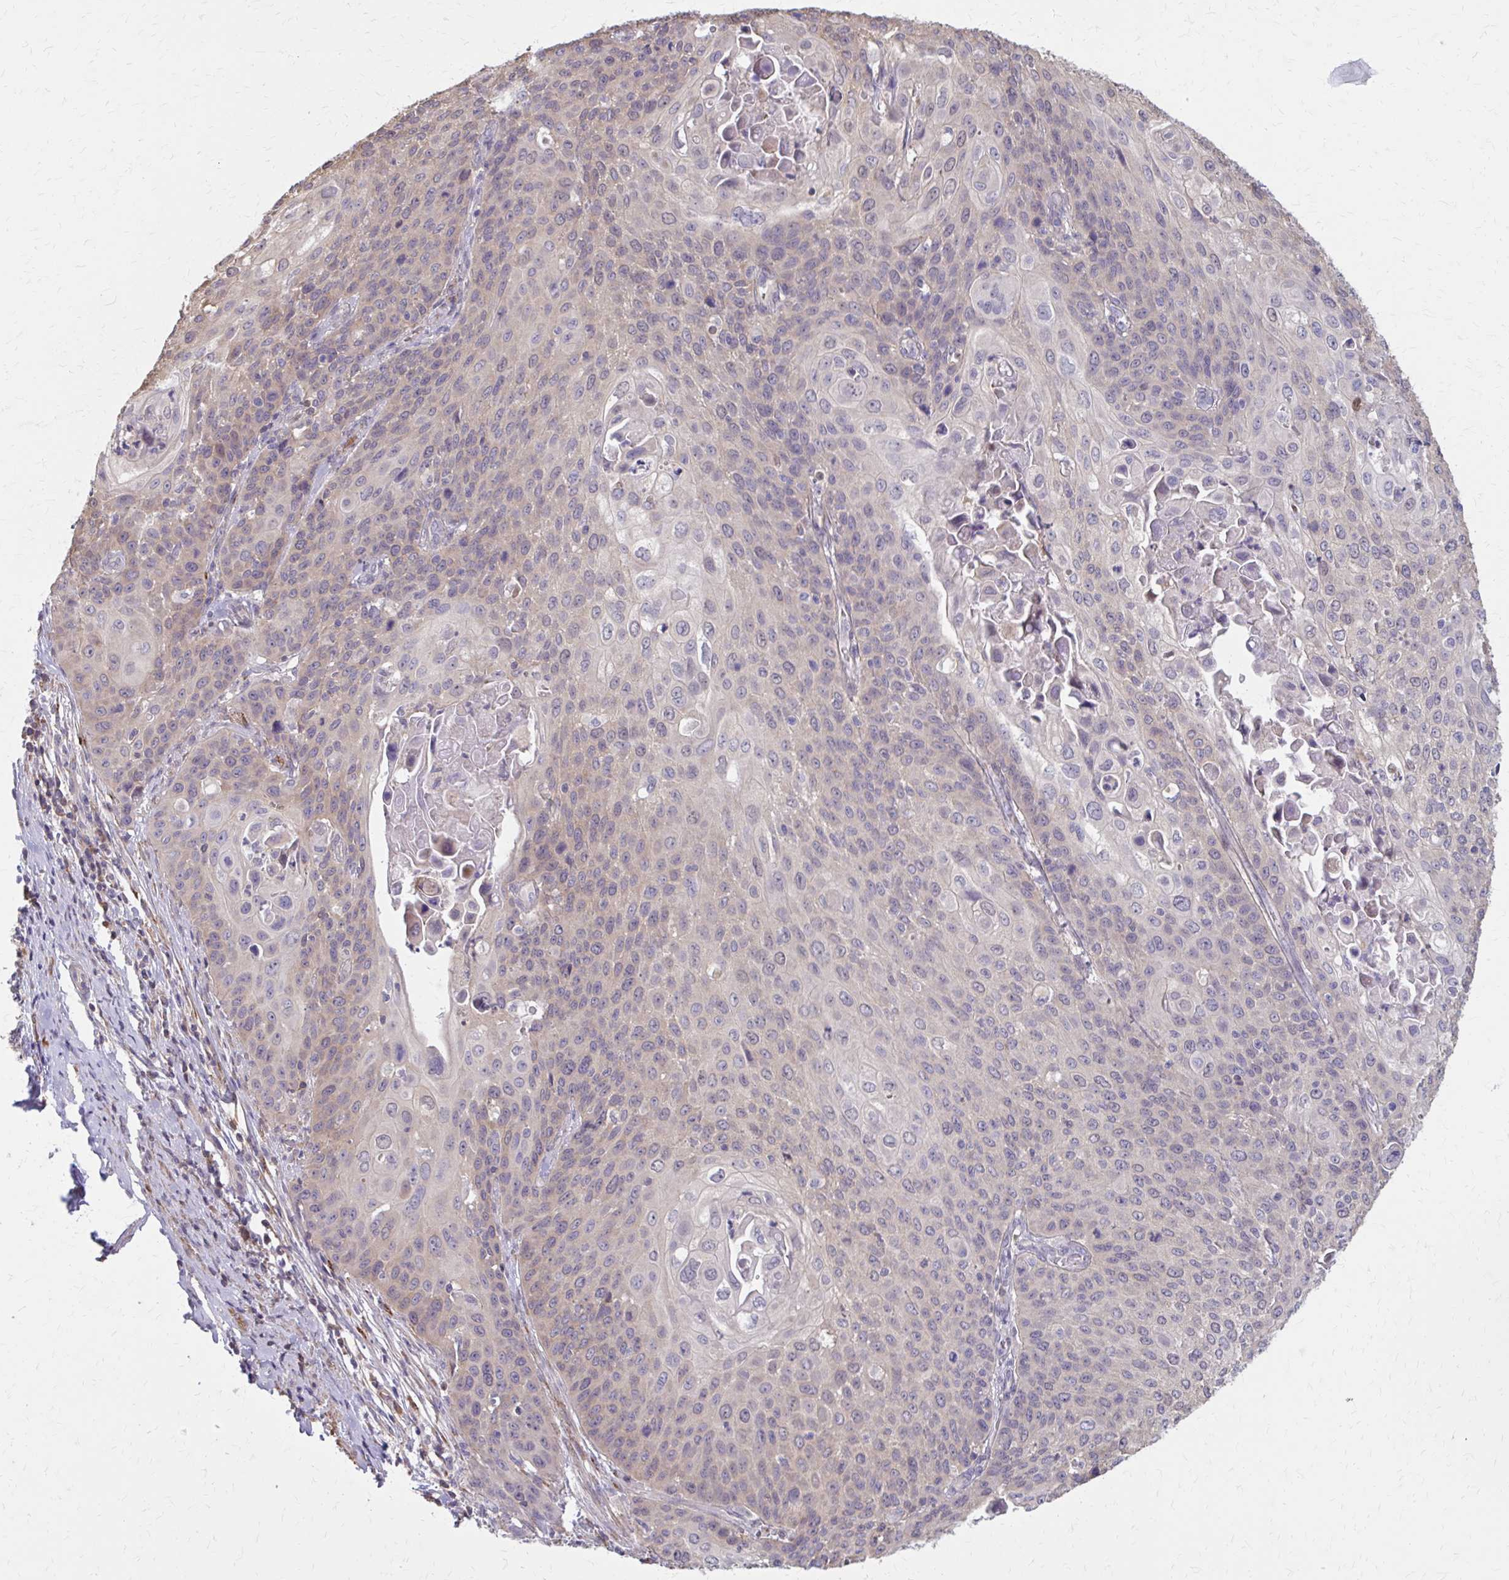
{"staining": {"intensity": "weak", "quantity": "<25%", "location": "cytoplasmic/membranous"}, "tissue": "cervical cancer", "cell_type": "Tumor cells", "image_type": "cancer", "snomed": [{"axis": "morphology", "description": "Squamous cell carcinoma, NOS"}, {"axis": "topography", "description": "Cervix"}], "caption": "An immunohistochemistry photomicrograph of cervical squamous cell carcinoma is shown. There is no staining in tumor cells of cervical squamous cell carcinoma. Nuclei are stained in blue.", "gene": "IFI44L", "patient": {"sex": "female", "age": 65}}